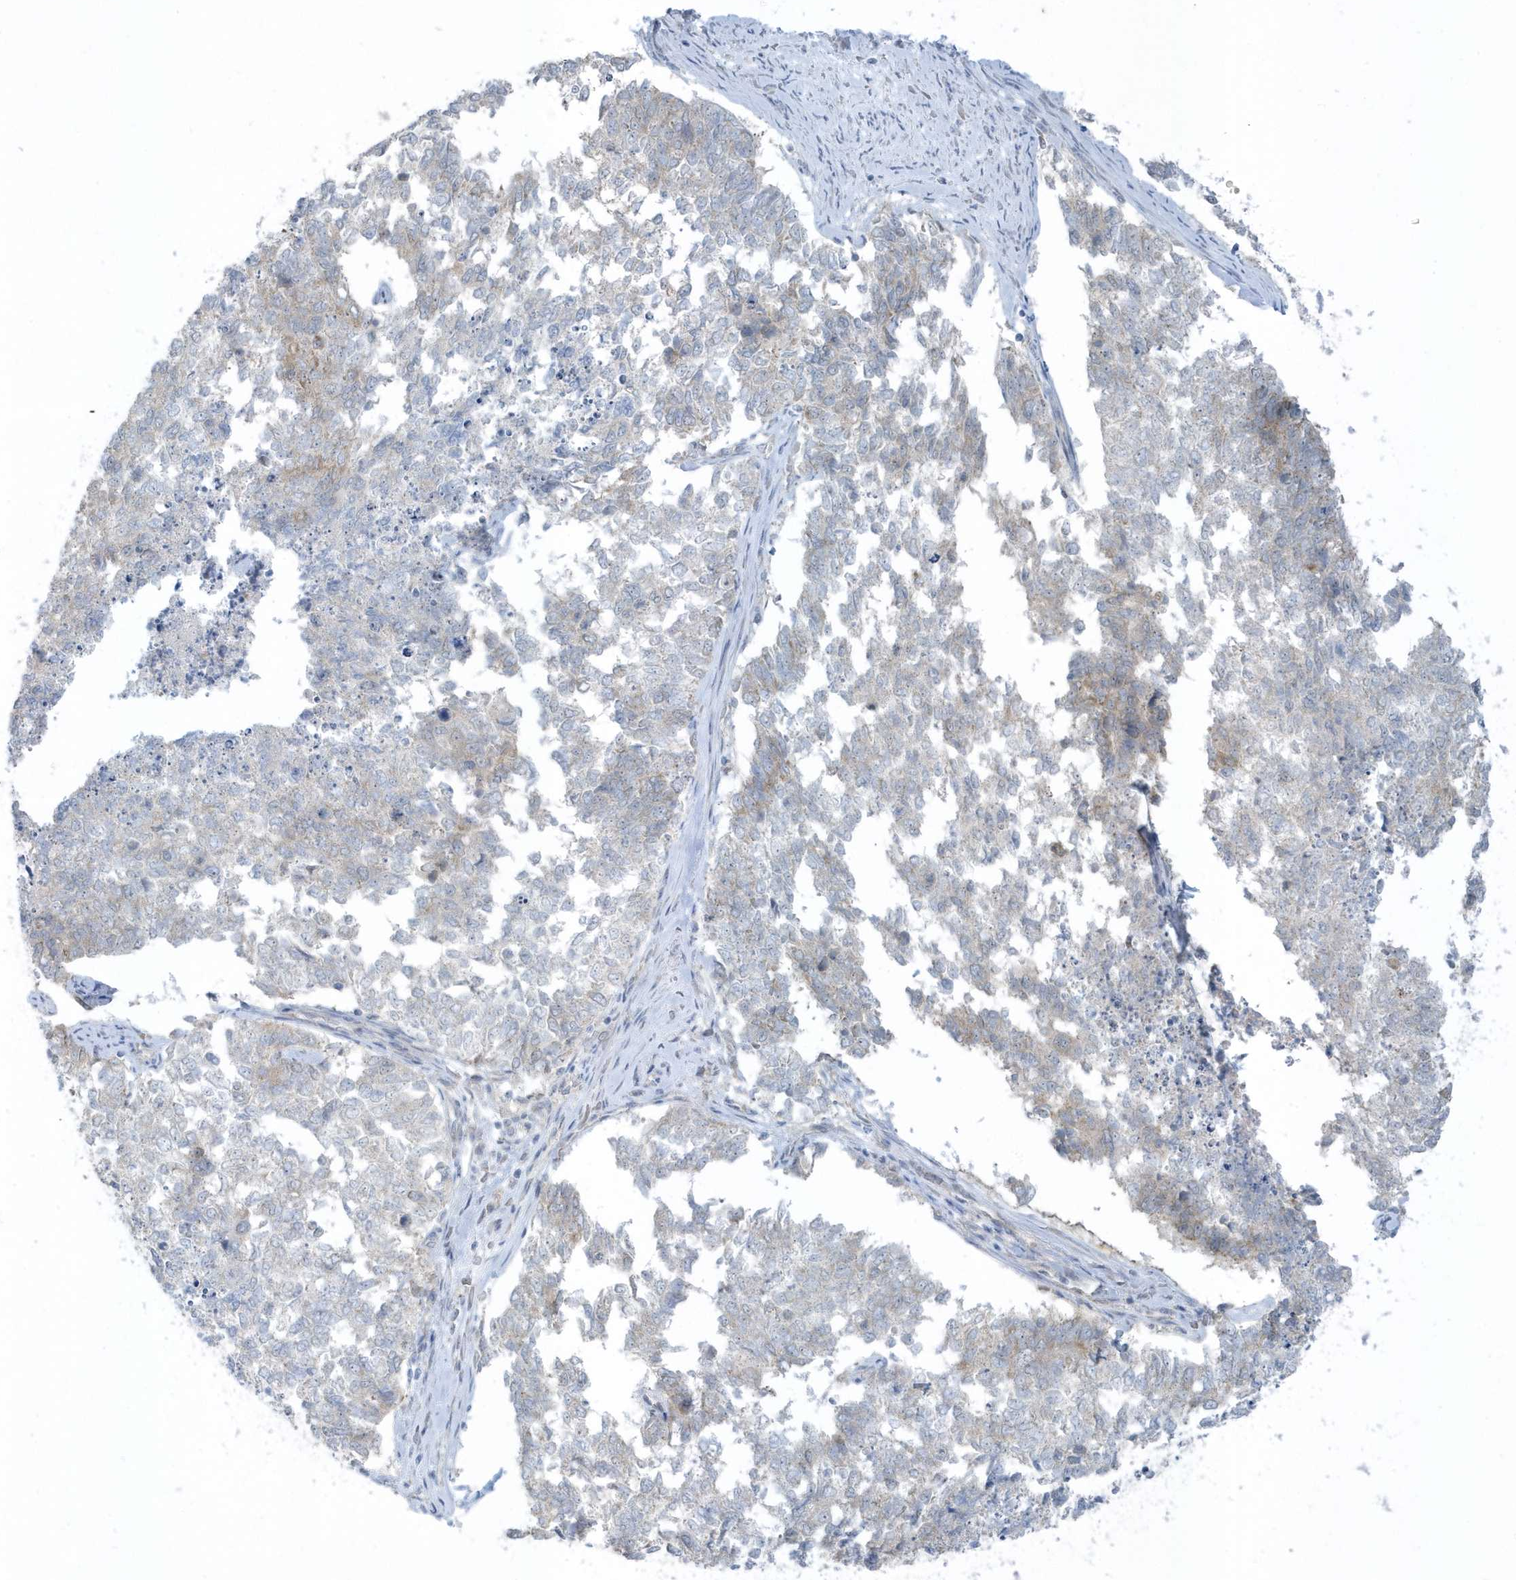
{"staining": {"intensity": "weak", "quantity": "<25%", "location": "cytoplasmic/membranous"}, "tissue": "cervical cancer", "cell_type": "Tumor cells", "image_type": "cancer", "snomed": [{"axis": "morphology", "description": "Squamous cell carcinoma, NOS"}, {"axis": "topography", "description": "Cervix"}], "caption": "This histopathology image is of cervical squamous cell carcinoma stained with immunohistochemistry to label a protein in brown with the nuclei are counter-stained blue. There is no staining in tumor cells.", "gene": "SCN3A", "patient": {"sex": "female", "age": 63}}